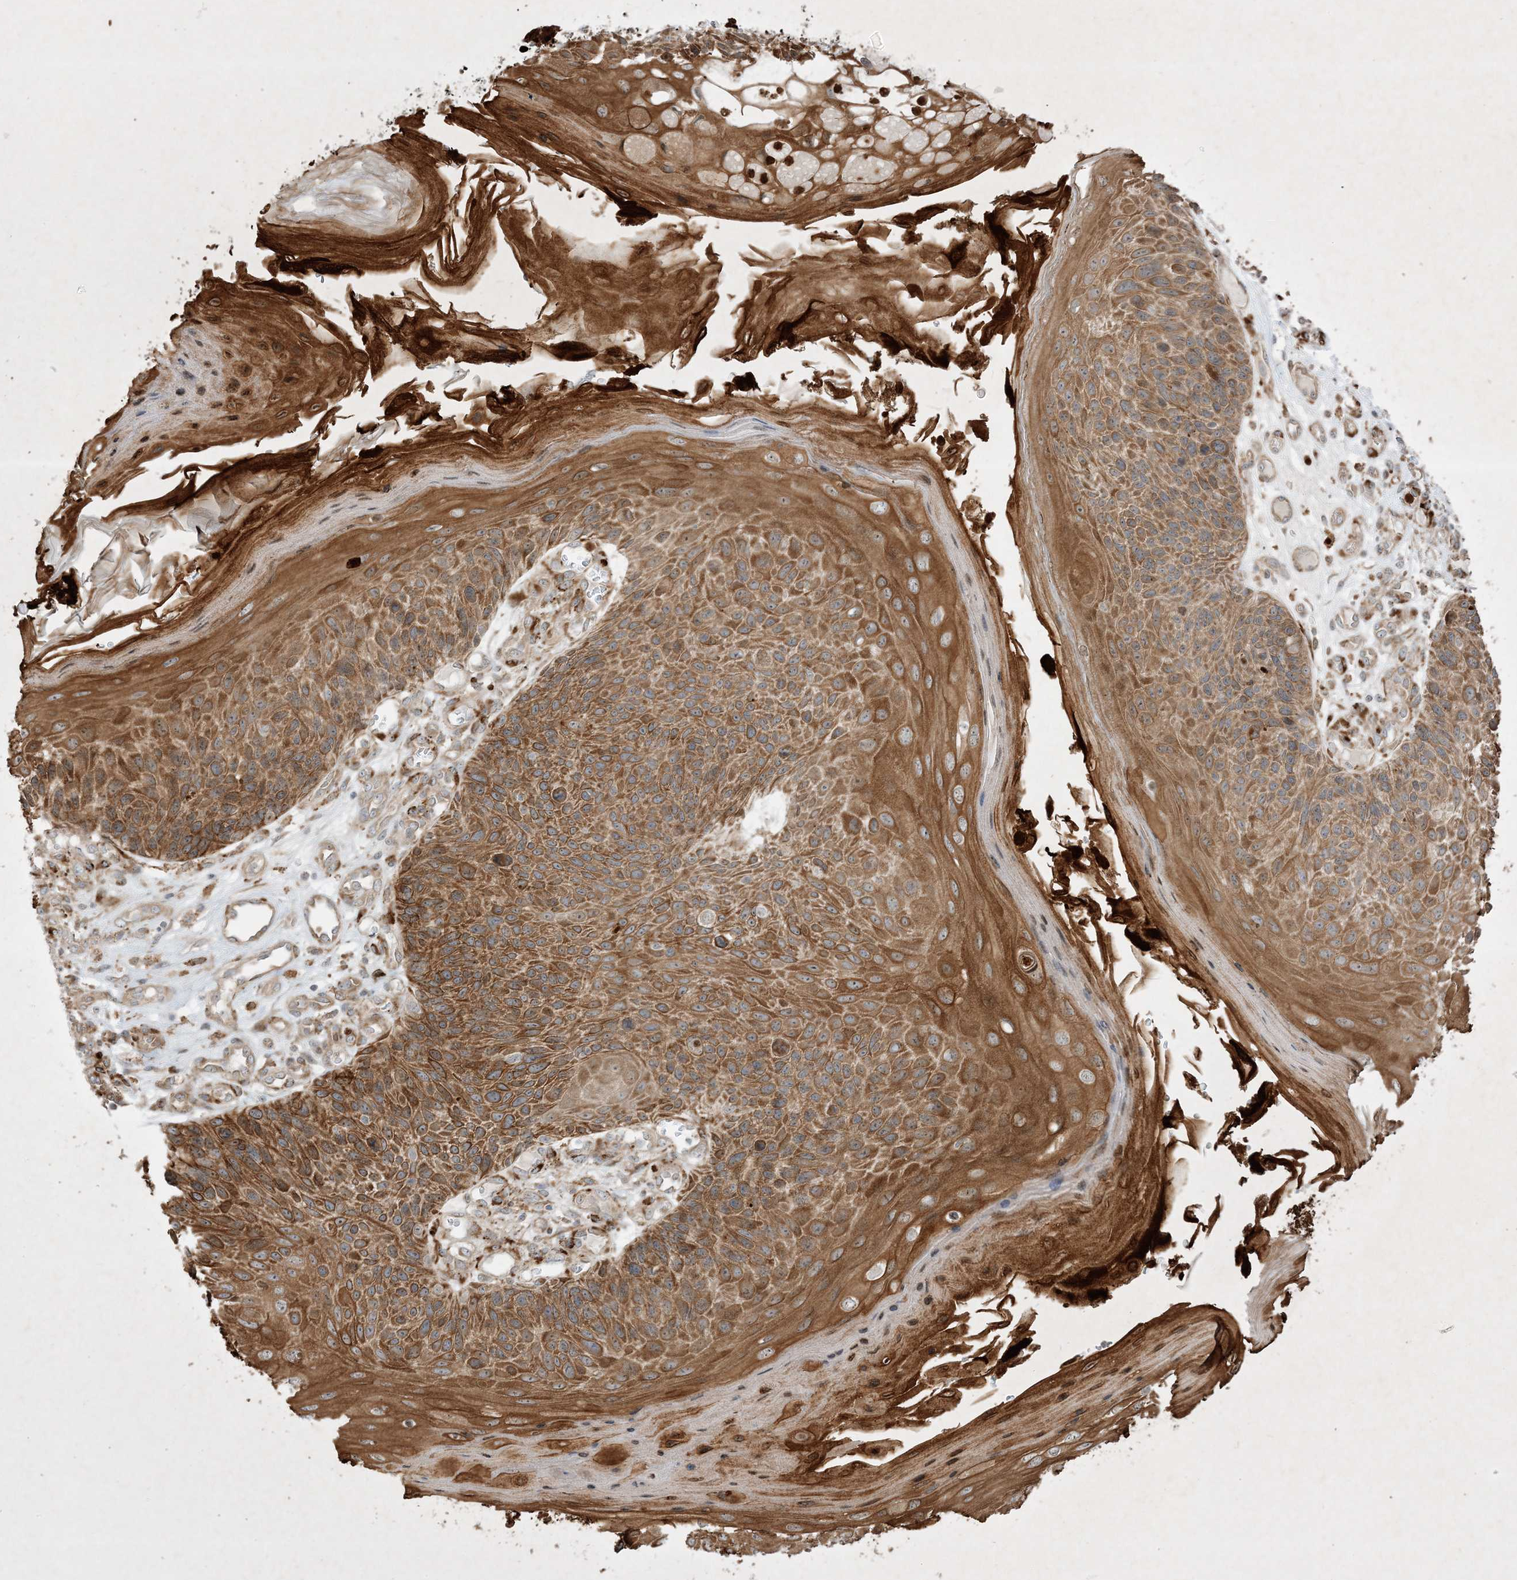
{"staining": {"intensity": "strong", "quantity": ">75%", "location": "cytoplasmic/membranous"}, "tissue": "skin cancer", "cell_type": "Tumor cells", "image_type": "cancer", "snomed": [{"axis": "morphology", "description": "Squamous cell carcinoma, NOS"}, {"axis": "topography", "description": "Skin"}], "caption": "Protein expression analysis of human skin cancer (squamous cell carcinoma) reveals strong cytoplasmic/membranous expression in about >75% of tumor cells. The protein of interest is shown in brown color, while the nuclei are stained blue.", "gene": "IFT57", "patient": {"sex": "female", "age": 88}}